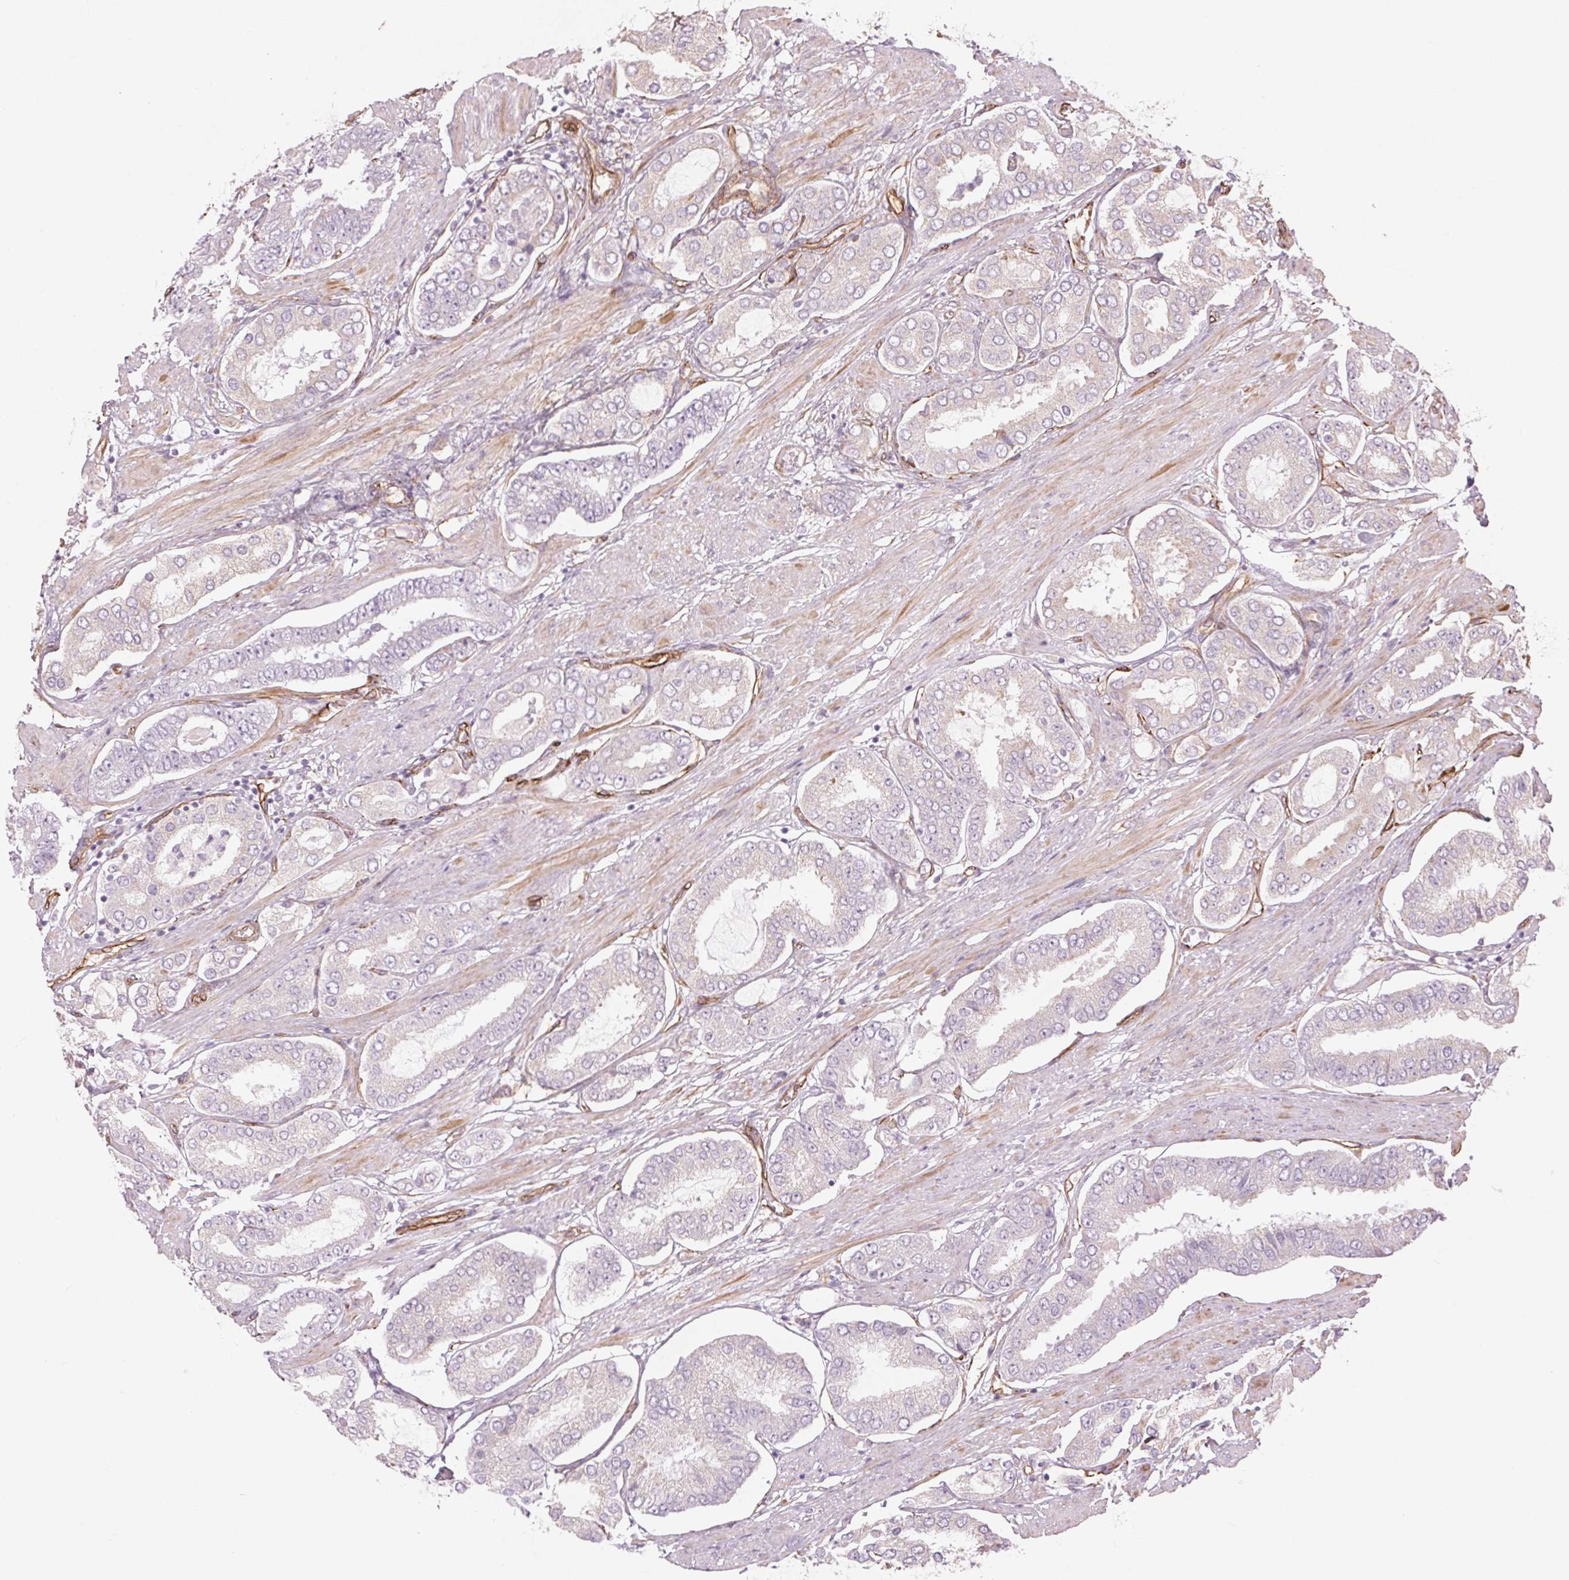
{"staining": {"intensity": "negative", "quantity": "none", "location": "none"}, "tissue": "prostate cancer", "cell_type": "Tumor cells", "image_type": "cancer", "snomed": [{"axis": "morphology", "description": "Adenocarcinoma, High grade"}, {"axis": "topography", "description": "Prostate"}], "caption": "This image is of prostate cancer stained with immunohistochemistry (IHC) to label a protein in brown with the nuclei are counter-stained blue. There is no expression in tumor cells. Brightfield microscopy of IHC stained with DAB (3,3'-diaminobenzidine) (brown) and hematoxylin (blue), captured at high magnification.", "gene": "CLPS", "patient": {"sex": "male", "age": 63}}